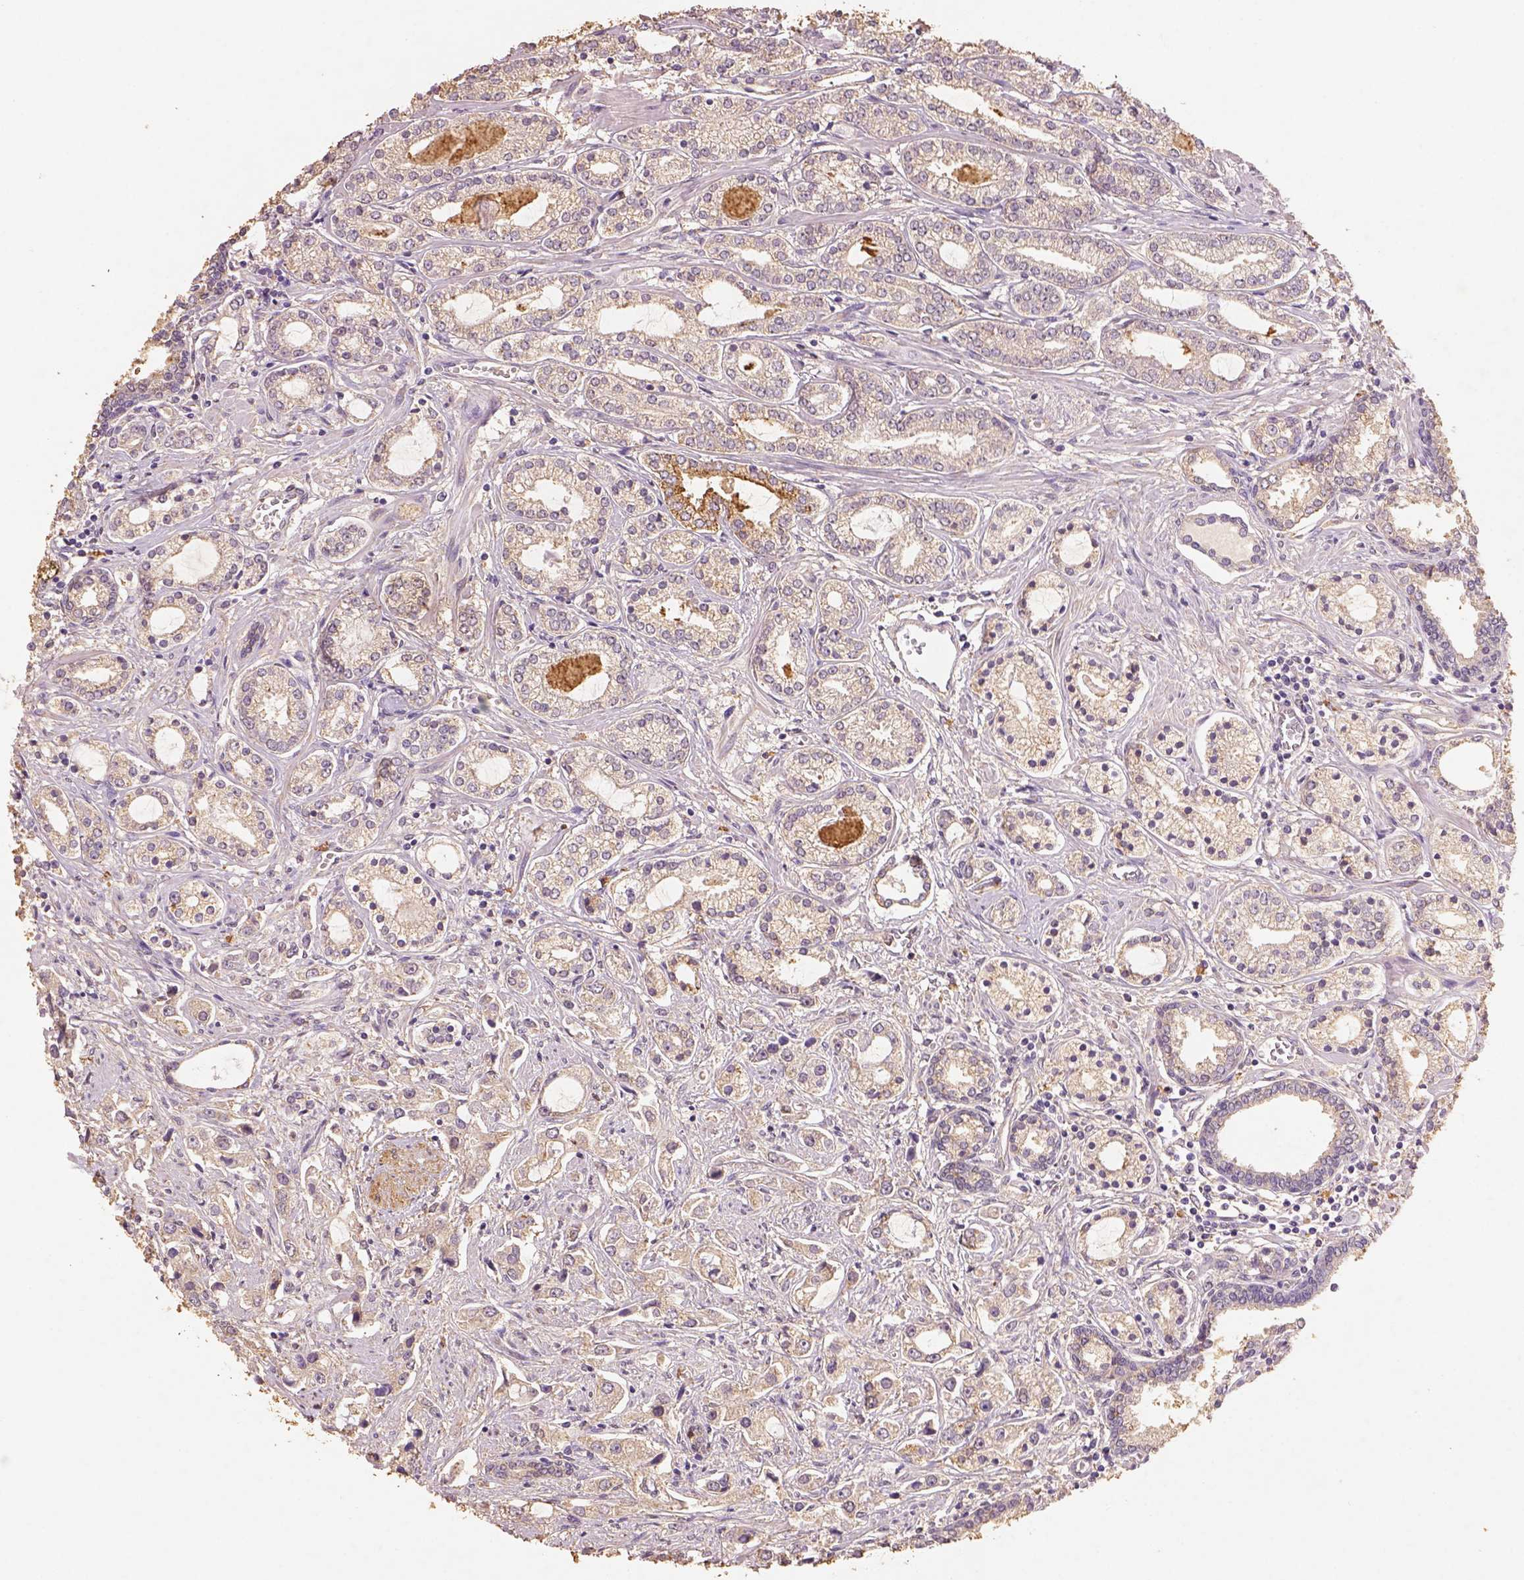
{"staining": {"intensity": "weak", "quantity": ">75%", "location": "cytoplasmic/membranous"}, "tissue": "prostate cancer", "cell_type": "Tumor cells", "image_type": "cancer", "snomed": [{"axis": "morphology", "description": "Adenocarcinoma, Medium grade"}, {"axis": "topography", "description": "Prostate"}], "caption": "A histopathology image showing weak cytoplasmic/membranous expression in about >75% of tumor cells in prostate cancer (medium-grade adenocarcinoma), as visualized by brown immunohistochemical staining.", "gene": "AP2B1", "patient": {"sex": "male", "age": 57}}